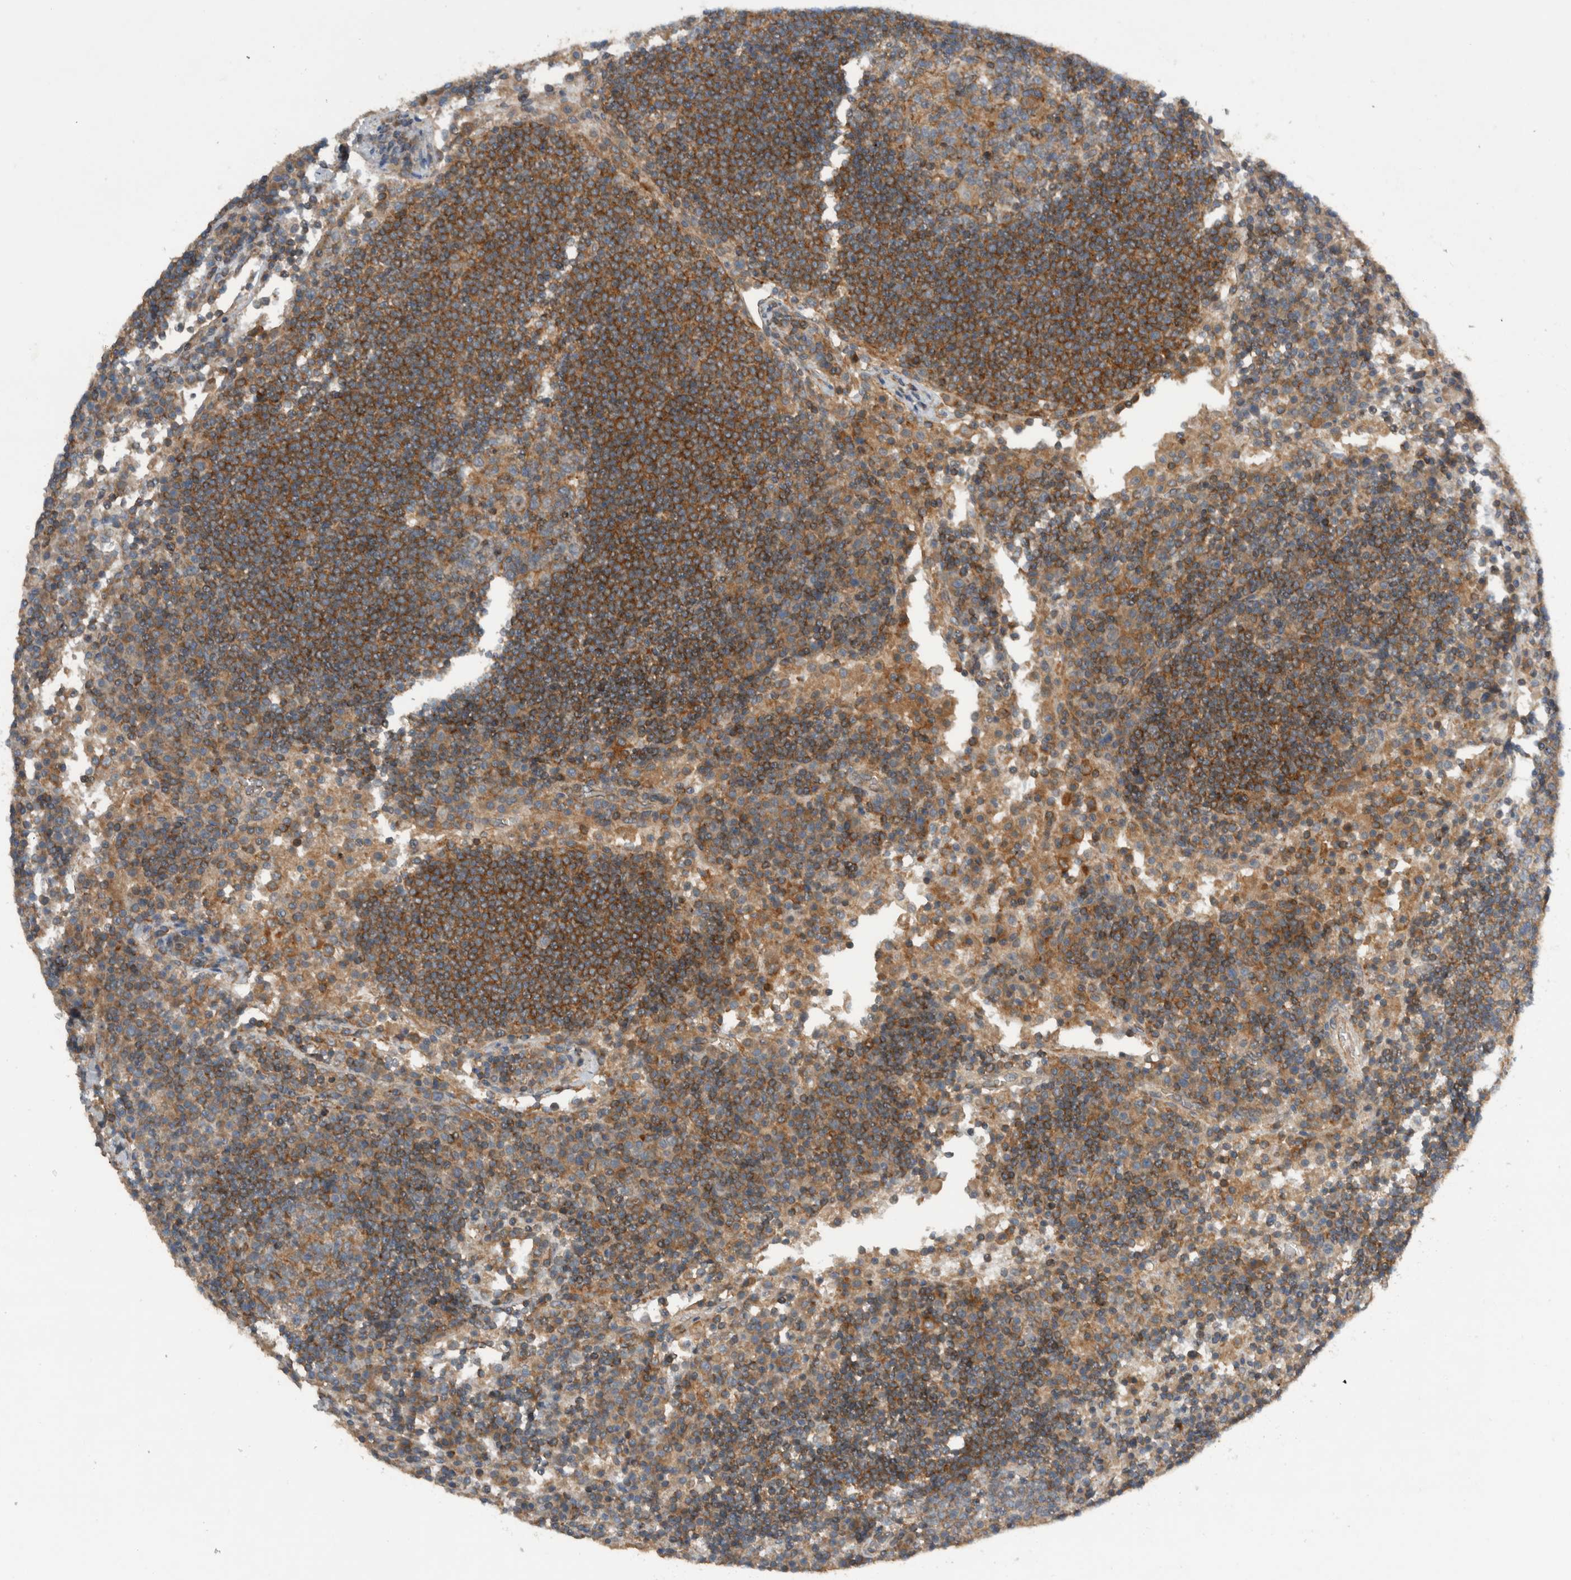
{"staining": {"intensity": "moderate", "quantity": ">75%", "location": "cytoplasmic/membranous"}, "tissue": "lymph node", "cell_type": "Germinal center cells", "image_type": "normal", "snomed": [{"axis": "morphology", "description": "Normal tissue, NOS"}, {"axis": "topography", "description": "Lymph node"}], "caption": "High-magnification brightfield microscopy of normal lymph node stained with DAB (3,3'-diaminobenzidine) (brown) and counterstained with hematoxylin (blue). germinal center cells exhibit moderate cytoplasmic/membranous positivity is seen in about>75% of cells. (DAB IHC, brown staining for protein, blue staining for nuclei).", "gene": "SCARA5", "patient": {"sex": "female", "age": 53}}